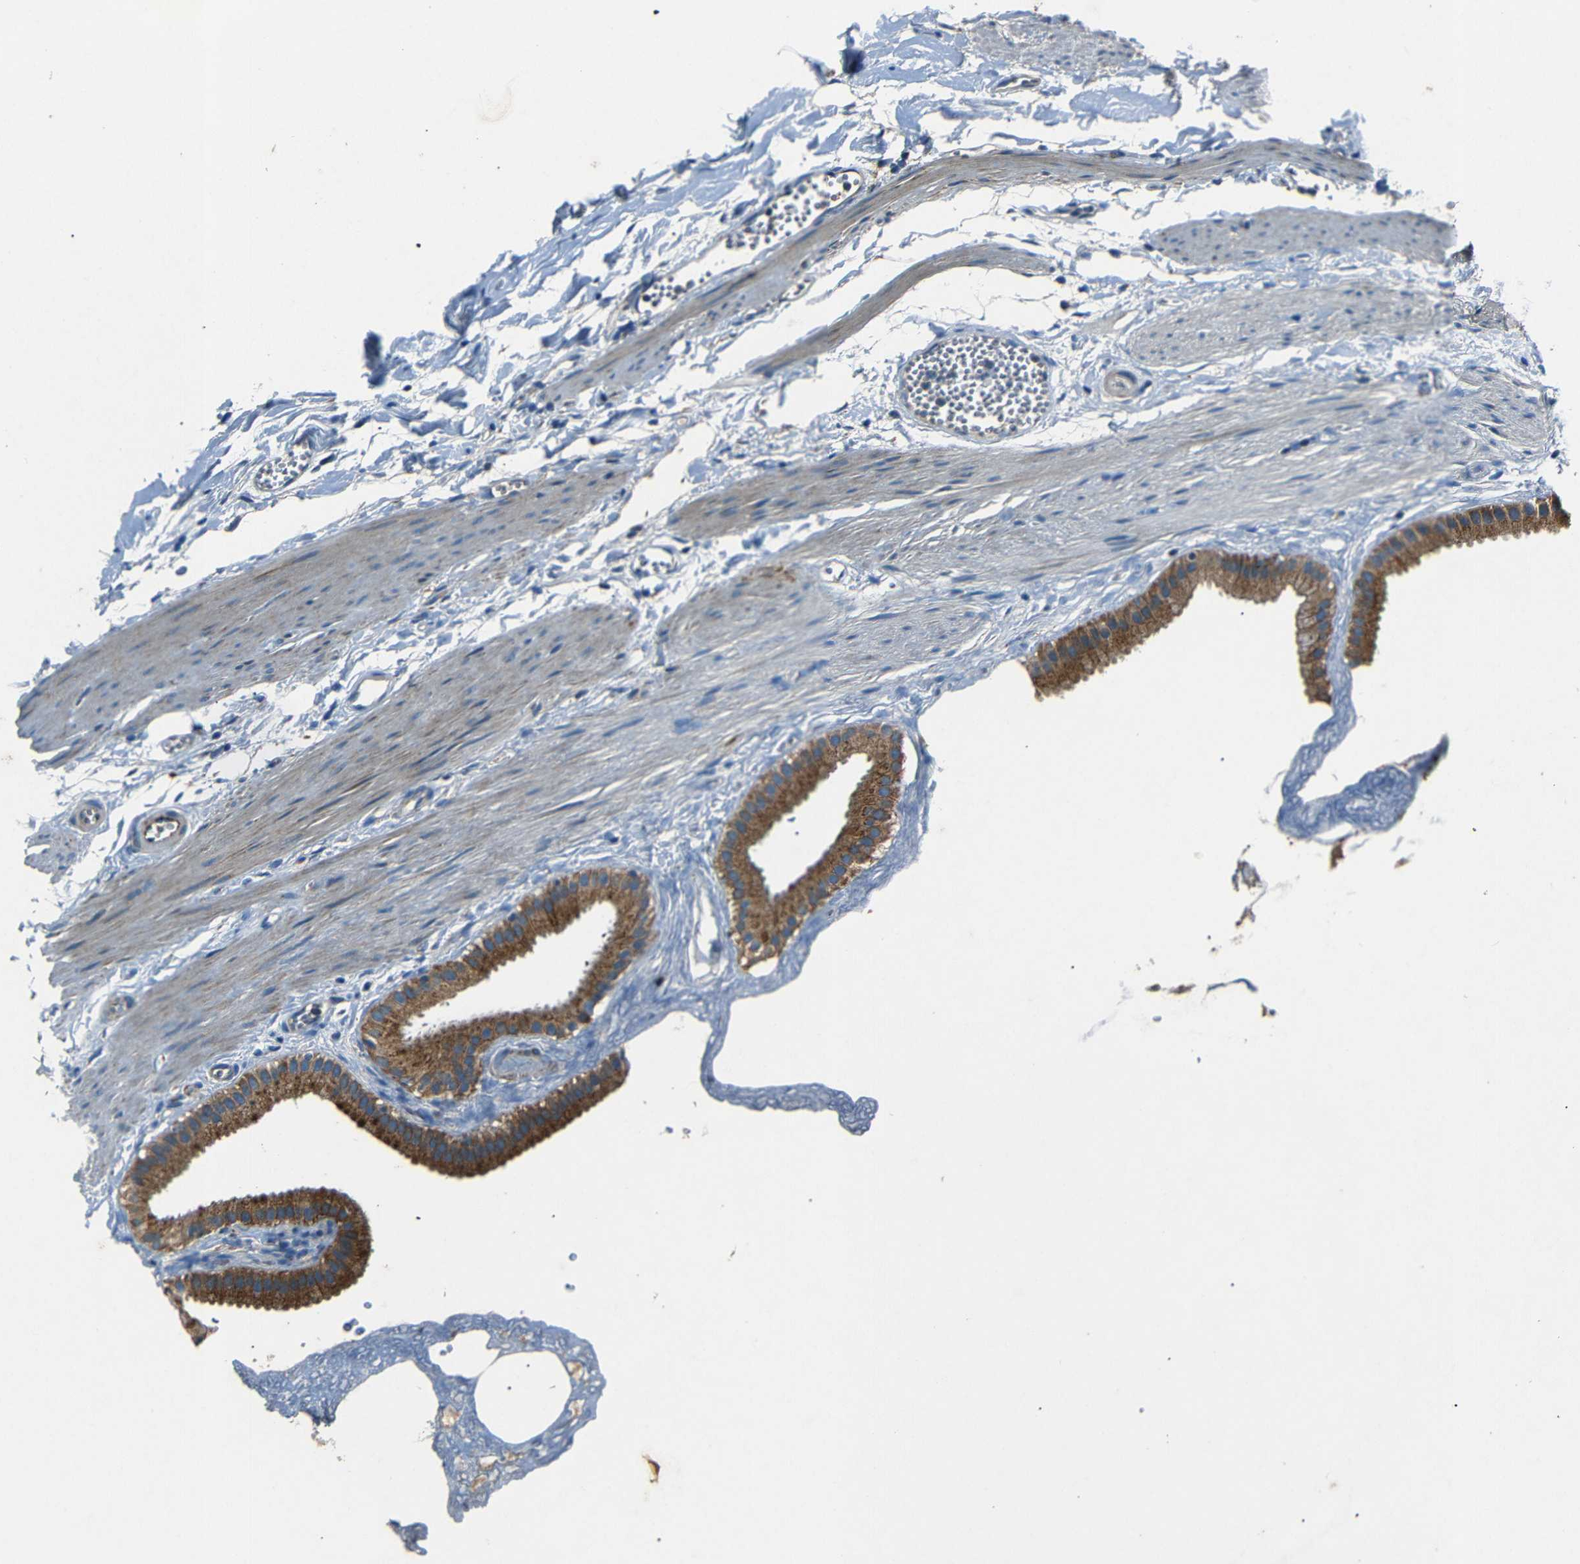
{"staining": {"intensity": "strong", "quantity": ">75%", "location": "cytoplasmic/membranous"}, "tissue": "gallbladder", "cell_type": "Glandular cells", "image_type": "normal", "snomed": [{"axis": "morphology", "description": "Normal tissue, NOS"}, {"axis": "topography", "description": "Gallbladder"}], "caption": "Protein staining displays strong cytoplasmic/membranous staining in approximately >75% of glandular cells in unremarkable gallbladder. (IHC, brightfield microscopy, high magnification).", "gene": "NETO2", "patient": {"sex": "female", "age": 64}}